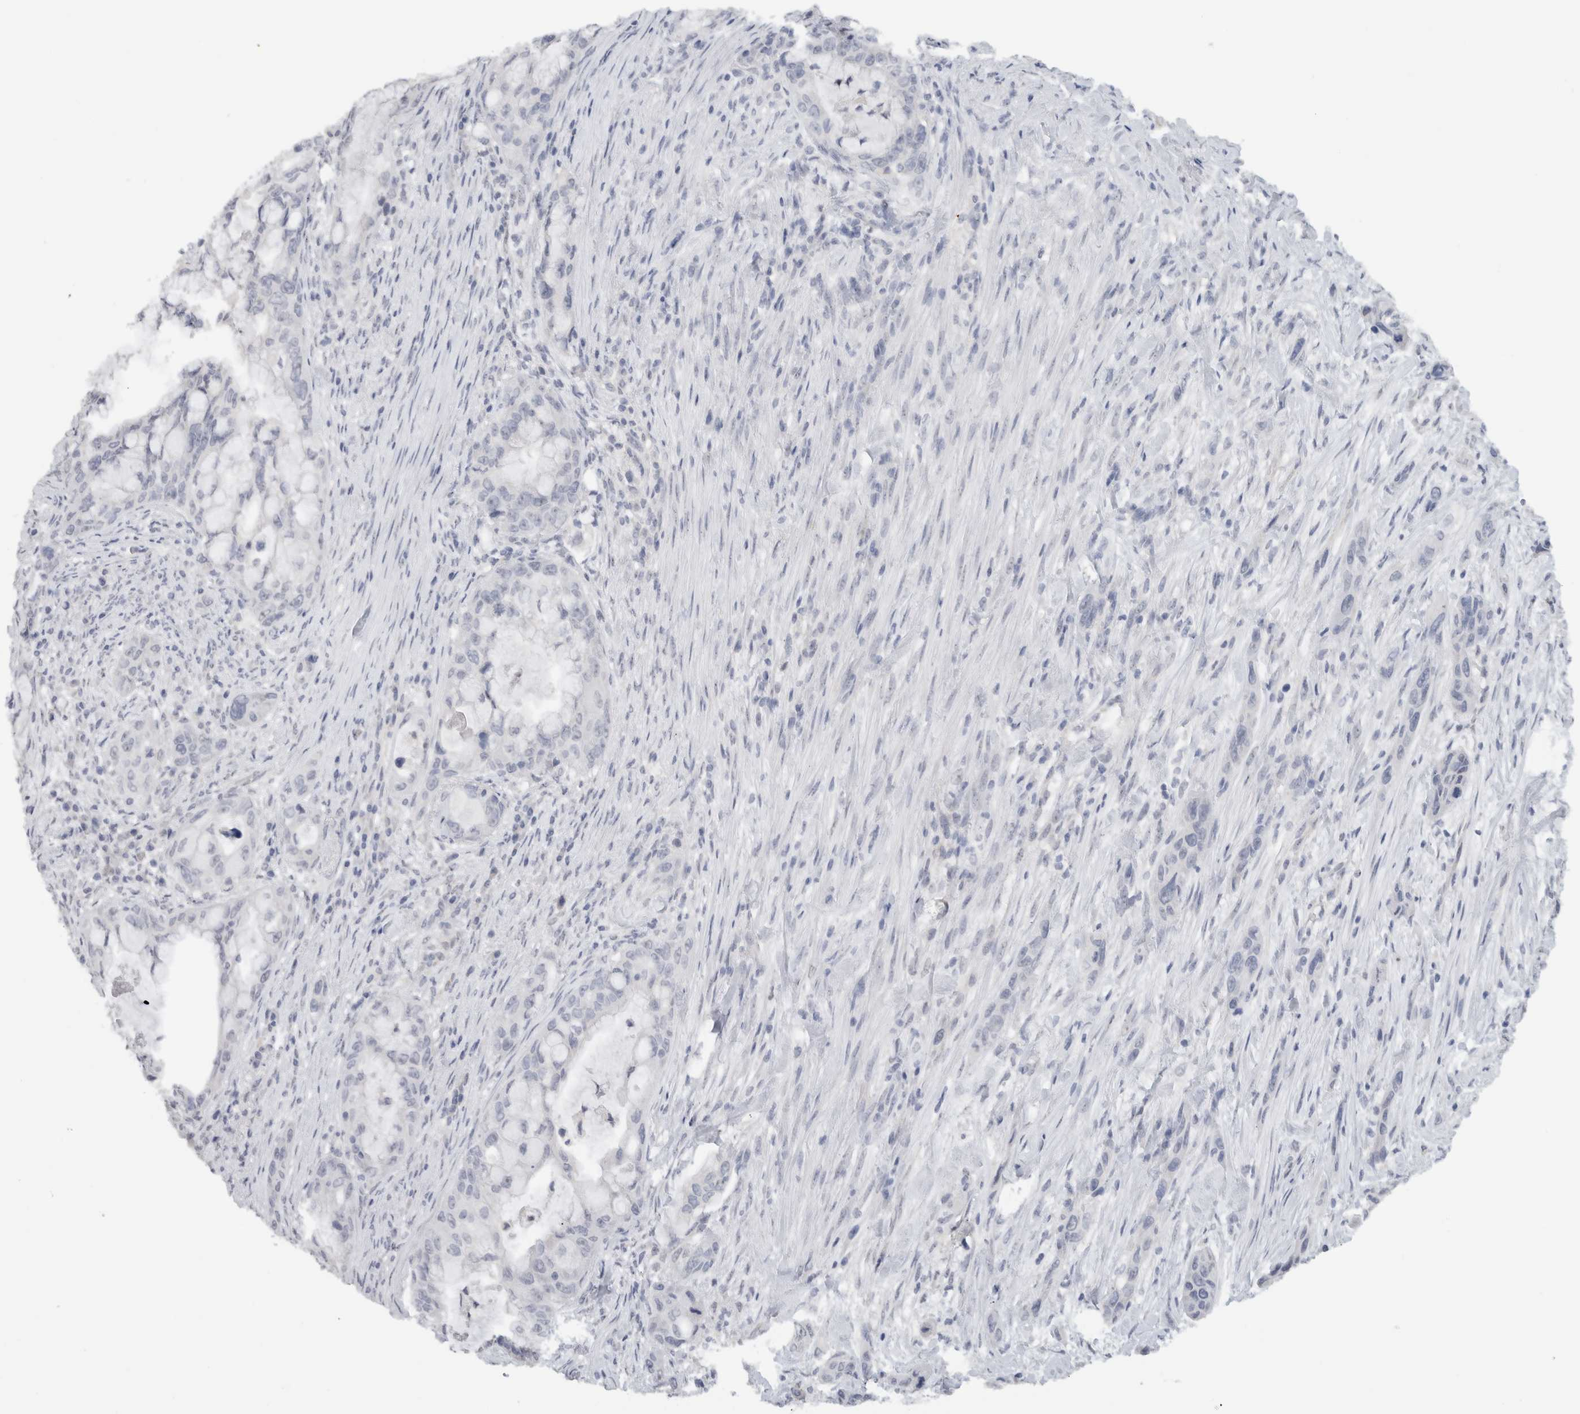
{"staining": {"intensity": "negative", "quantity": "none", "location": "none"}, "tissue": "pancreatic cancer", "cell_type": "Tumor cells", "image_type": "cancer", "snomed": [{"axis": "morphology", "description": "Adenocarcinoma, NOS"}, {"axis": "topography", "description": "Pancreas"}], "caption": "Tumor cells show no significant protein positivity in adenocarcinoma (pancreatic).", "gene": "FMR1NB", "patient": {"sex": "male", "age": 53}}